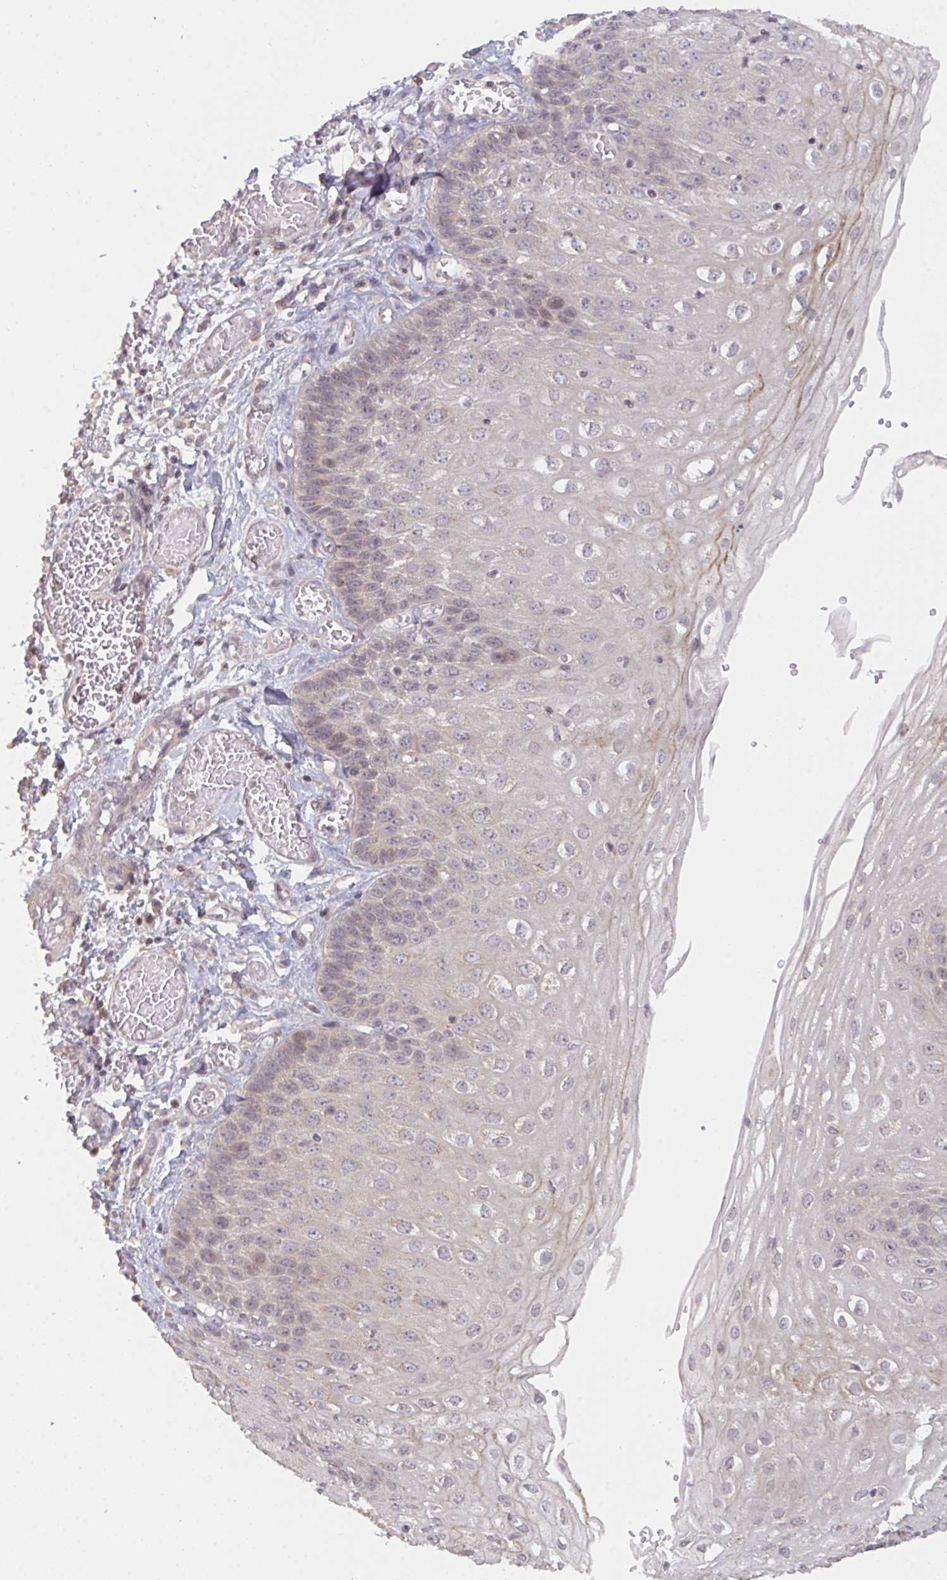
{"staining": {"intensity": "weak", "quantity": "<25%", "location": "cytoplasmic/membranous,nuclear"}, "tissue": "esophagus", "cell_type": "Squamous epithelial cells", "image_type": "normal", "snomed": [{"axis": "morphology", "description": "Normal tissue, NOS"}, {"axis": "morphology", "description": "Adenocarcinoma, NOS"}, {"axis": "topography", "description": "Esophagus"}], "caption": "Squamous epithelial cells are negative for protein expression in unremarkable human esophagus. (DAB (3,3'-diaminobenzidine) immunohistochemistry with hematoxylin counter stain).", "gene": "DCST1", "patient": {"sex": "male", "age": 81}}